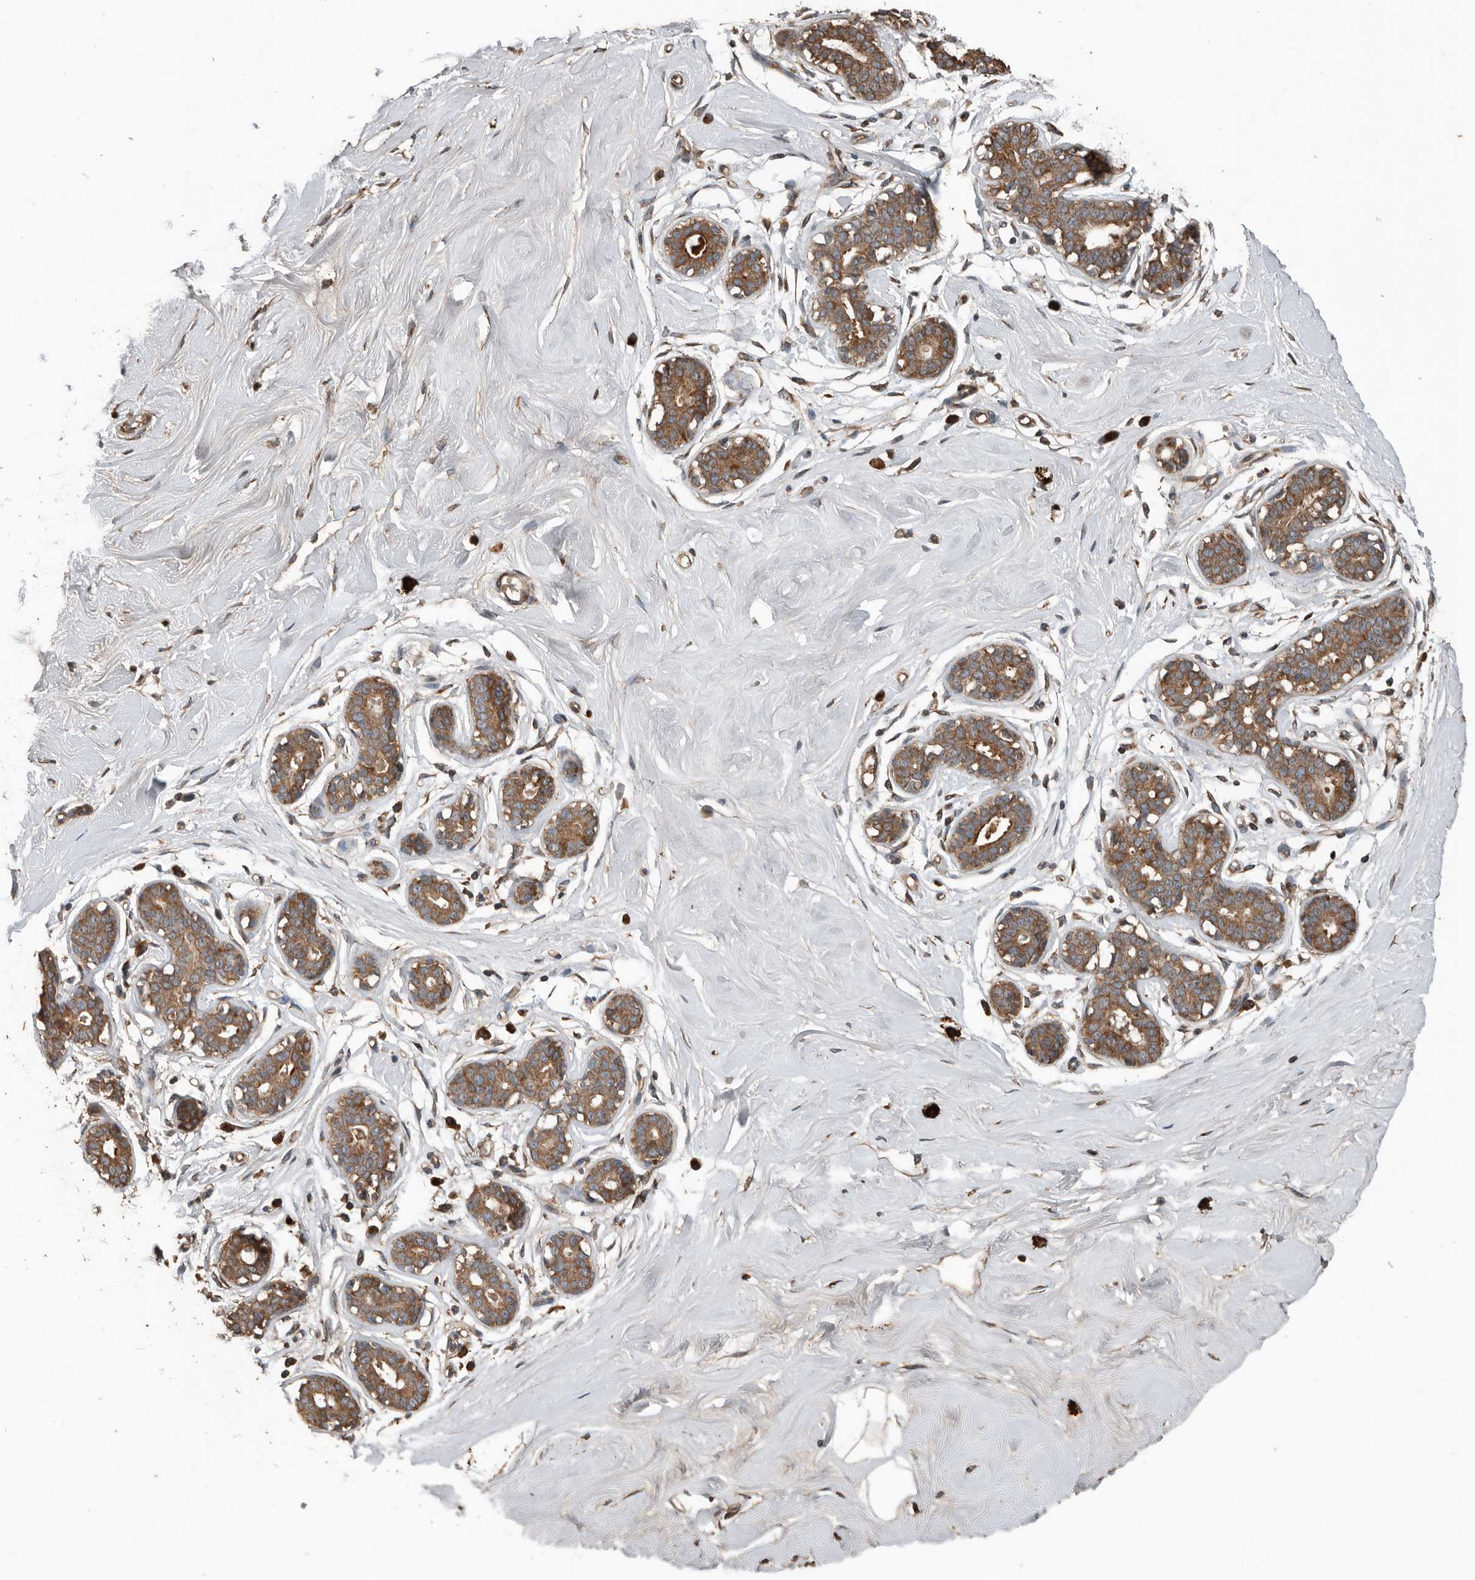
{"staining": {"intensity": "weak", "quantity": ">75%", "location": "cytoplasmic/membranous"}, "tissue": "breast", "cell_type": "Adipocytes", "image_type": "normal", "snomed": [{"axis": "morphology", "description": "Normal tissue, NOS"}, {"axis": "topography", "description": "Breast"}], "caption": "DAB immunohistochemical staining of unremarkable breast reveals weak cytoplasmic/membranous protein staining in approximately >75% of adipocytes.", "gene": "RNF207", "patient": {"sex": "female", "age": 23}}